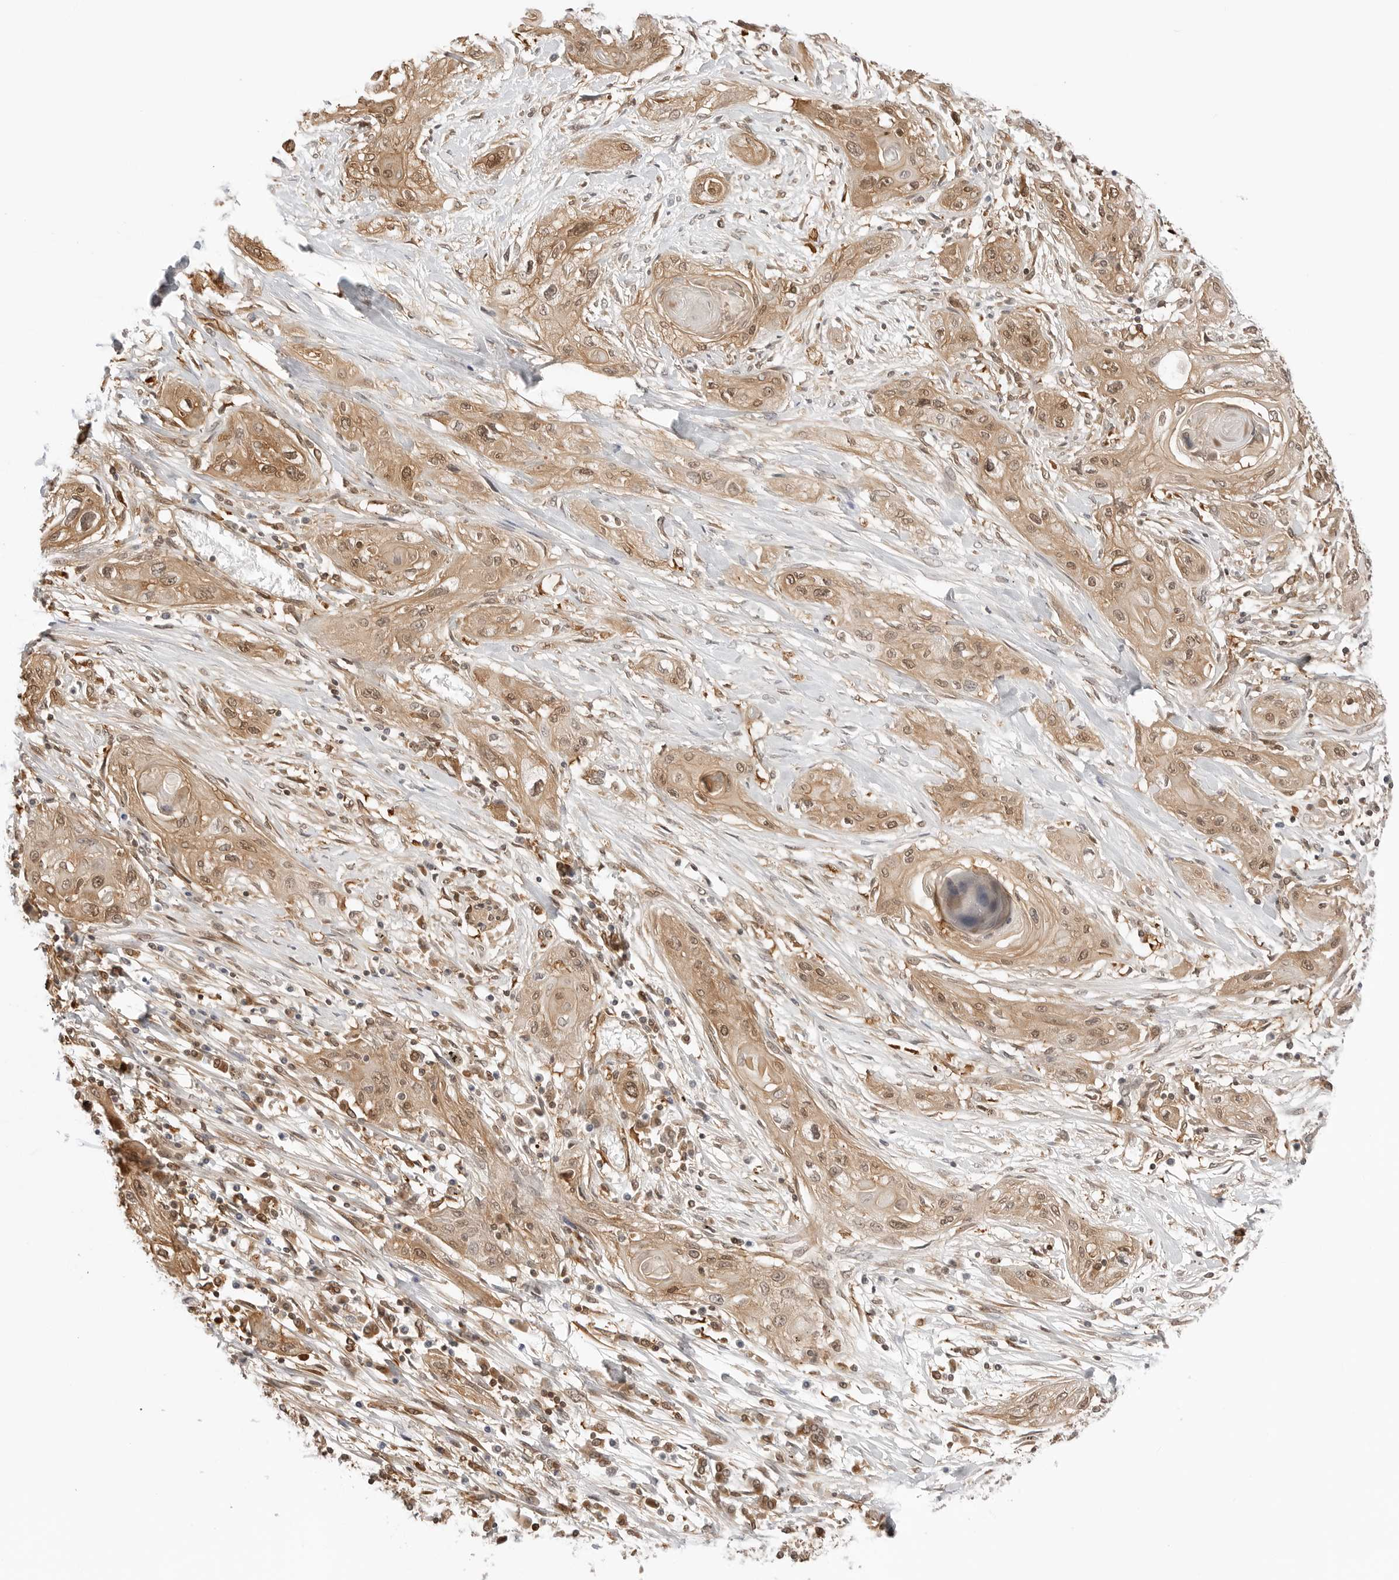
{"staining": {"intensity": "moderate", "quantity": ">75%", "location": "cytoplasmic/membranous,nuclear"}, "tissue": "lung cancer", "cell_type": "Tumor cells", "image_type": "cancer", "snomed": [{"axis": "morphology", "description": "Squamous cell carcinoma, NOS"}, {"axis": "topography", "description": "Lung"}], "caption": "Protein staining of squamous cell carcinoma (lung) tissue demonstrates moderate cytoplasmic/membranous and nuclear staining in about >75% of tumor cells.", "gene": "NUDC", "patient": {"sex": "female", "age": 47}}